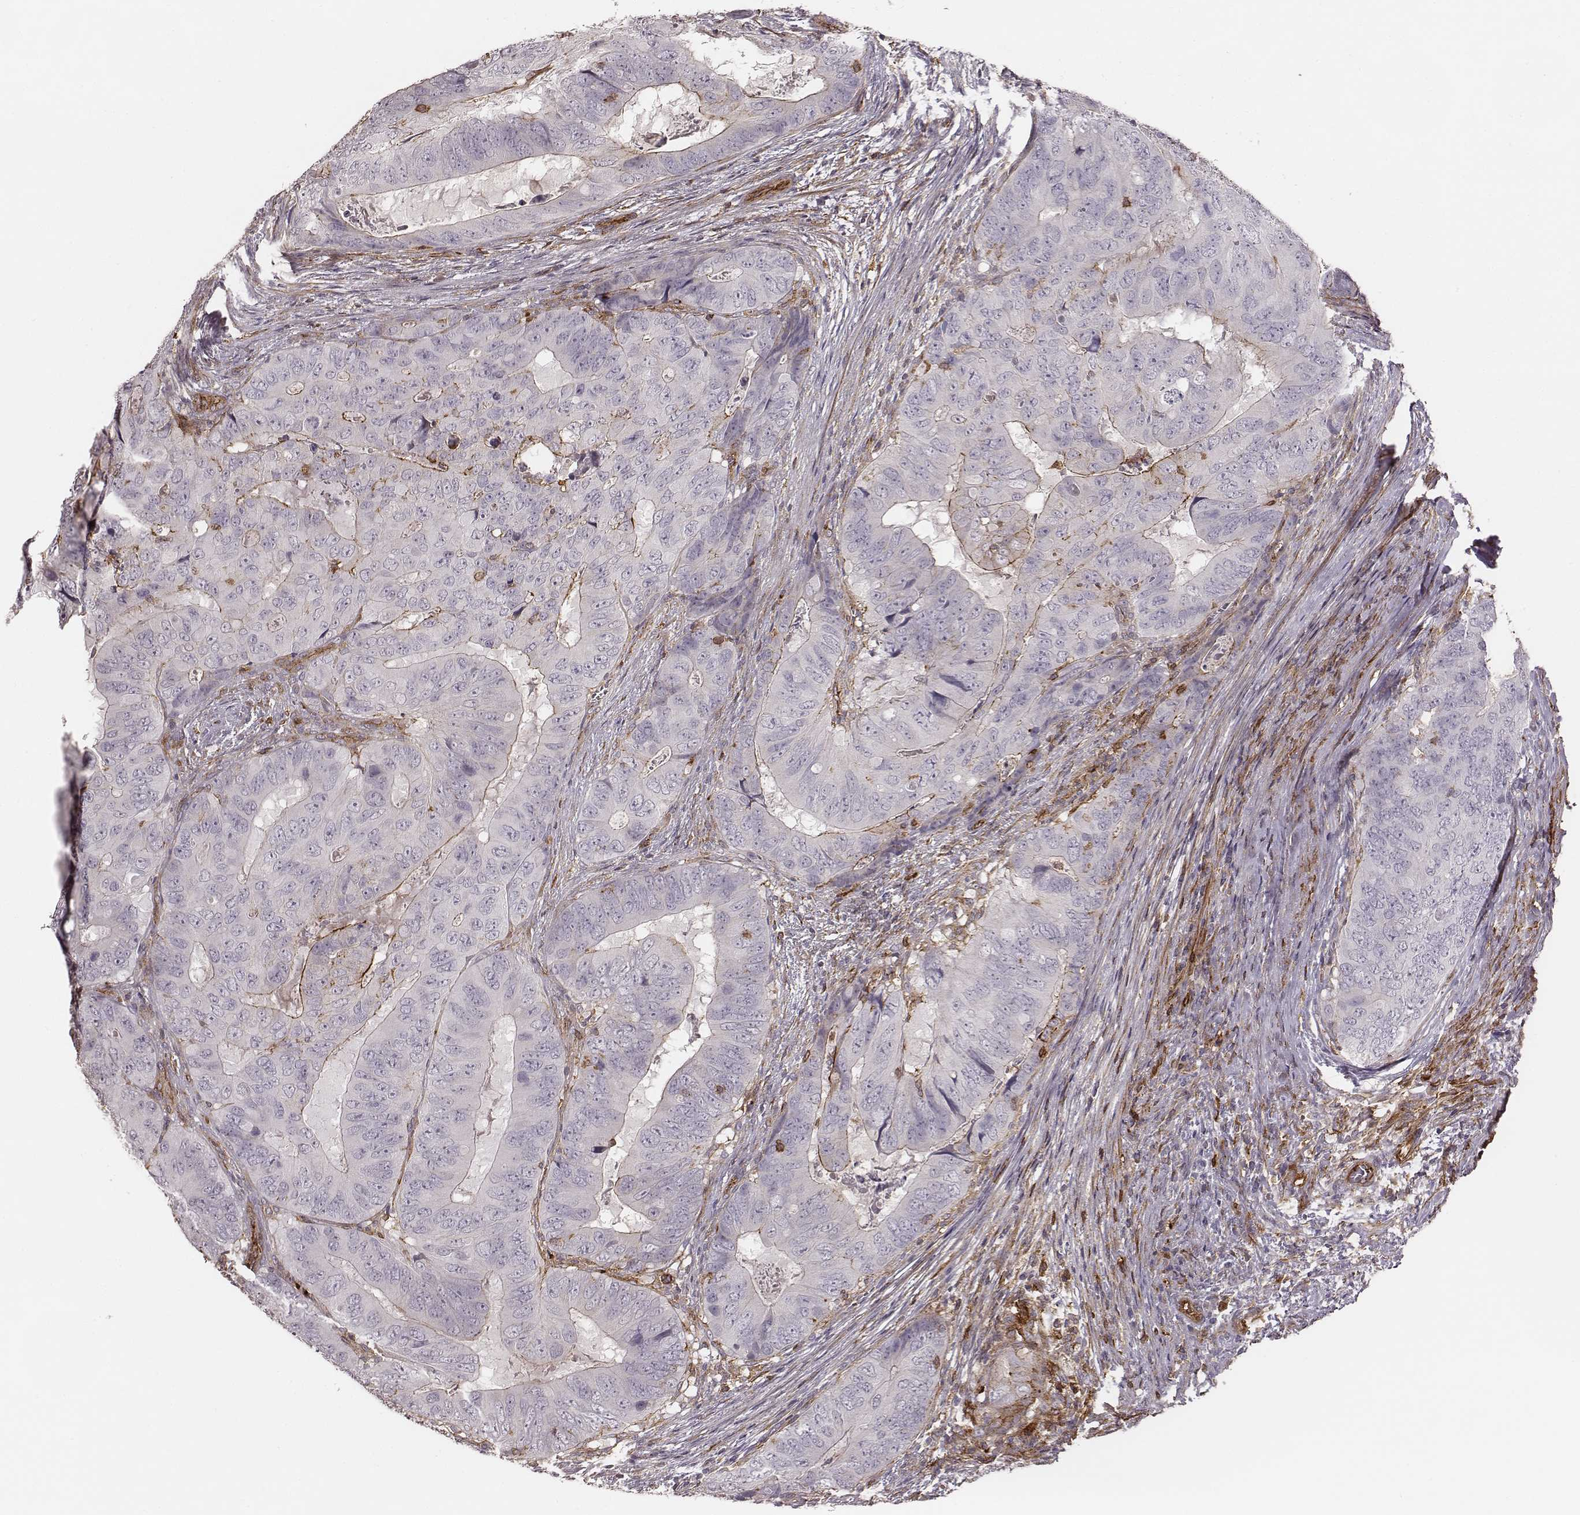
{"staining": {"intensity": "moderate", "quantity": "<25%", "location": "cytoplasmic/membranous"}, "tissue": "colorectal cancer", "cell_type": "Tumor cells", "image_type": "cancer", "snomed": [{"axis": "morphology", "description": "Adenocarcinoma, NOS"}, {"axis": "topography", "description": "Colon"}], "caption": "A micrograph of human colorectal adenocarcinoma stained for a protein demonstrates moderate cytoplasmic/membranous brown staining in tumor cells.", "gene": "ZYX", "patient": {"sex": "male", "age": 79}}